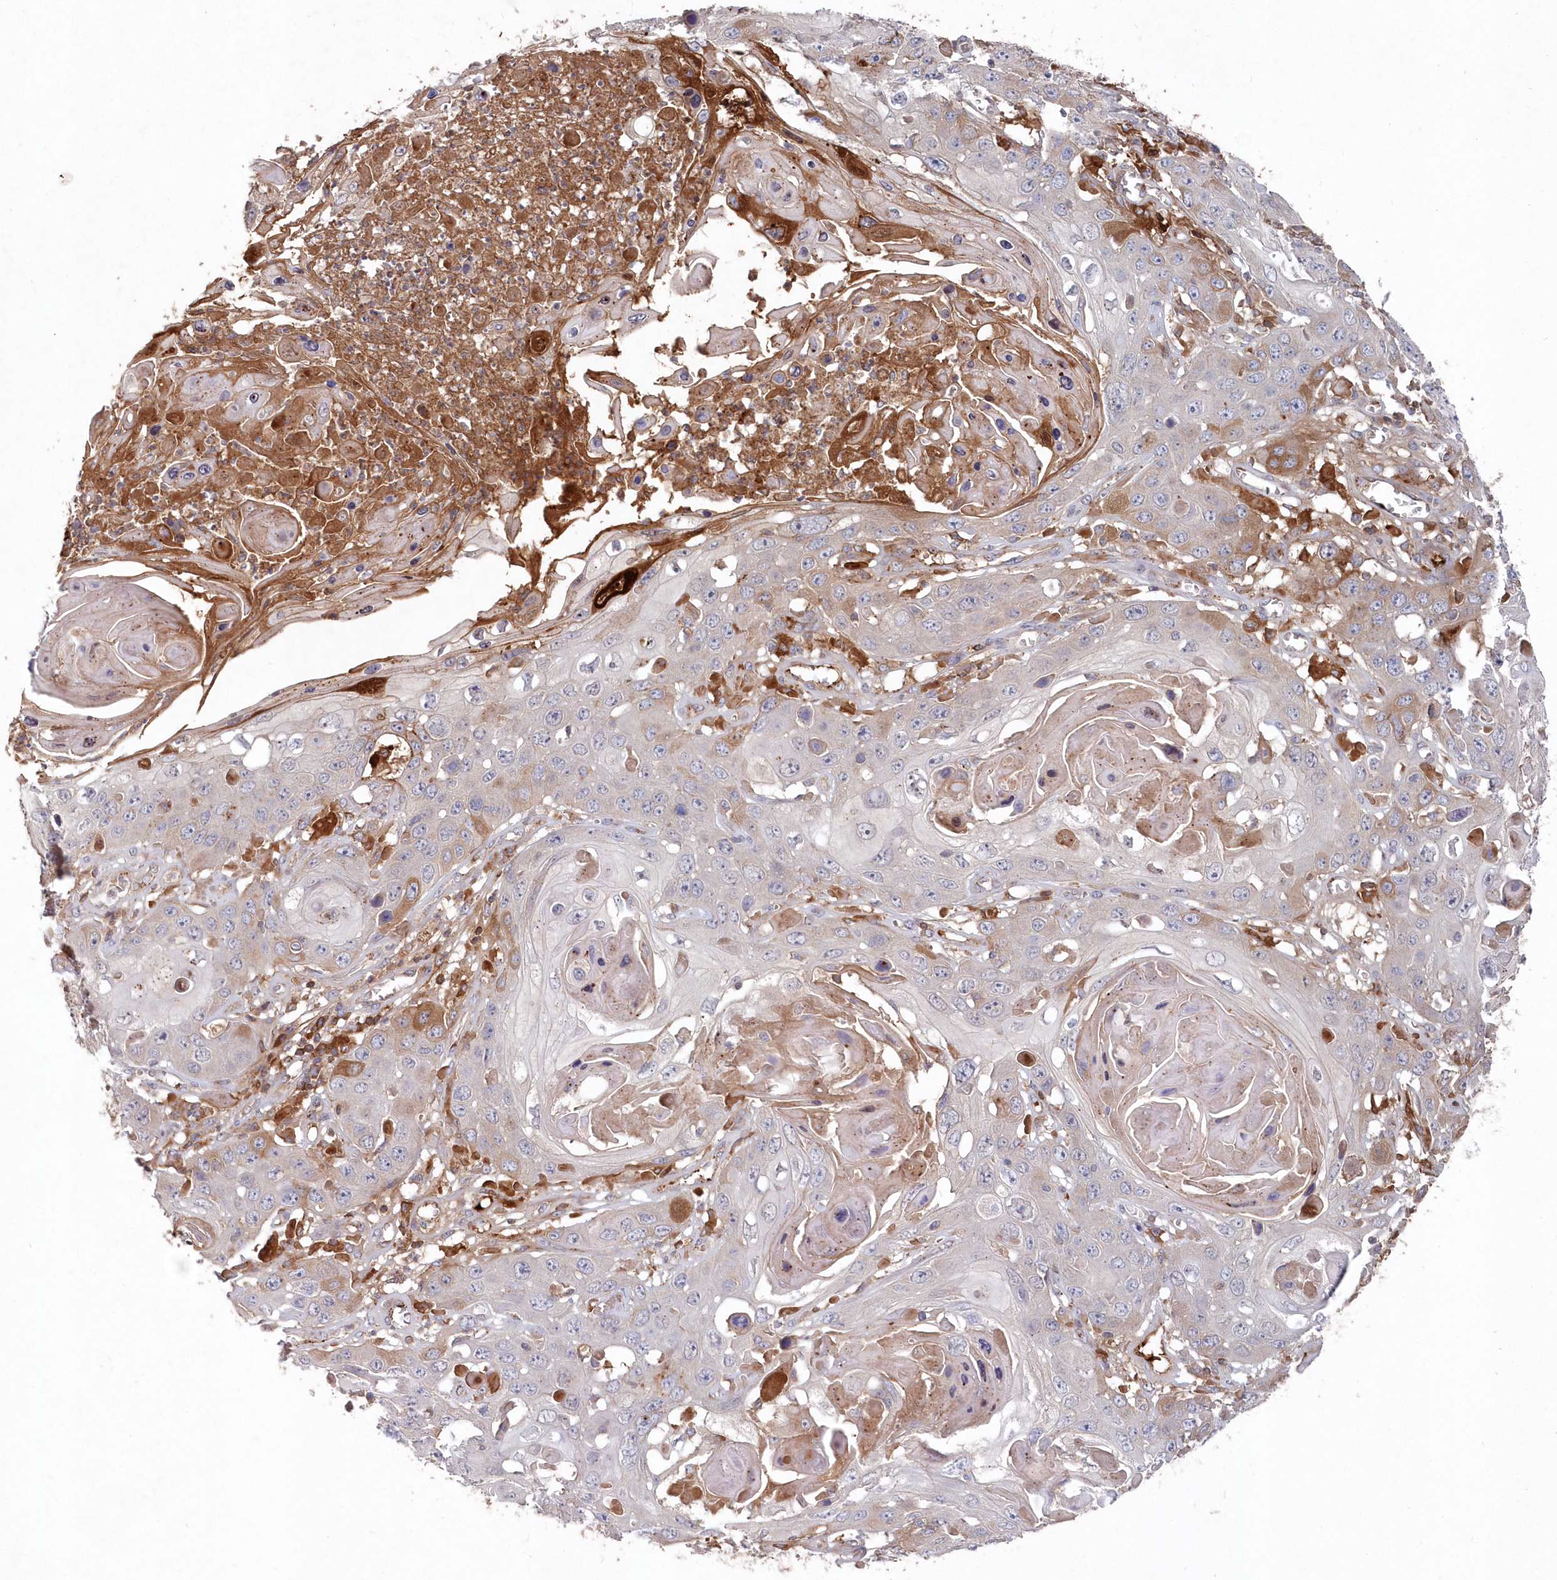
{"staining": {"intensity": "moderate", "quantity": "<25%", "location": "cytoplasmic/membranous"}, "tissue": "skin cancer", "cell_type": "Tumor cells", "image_type": "cancer", "snomed": [{"axis": "morphology", "description": "Squamous cell carcinoma, NOS"}, {"axis": "topography", "description": "Skin"}], "caption": "Immunohistochemistry (IHC) histopathology image of skin cancer stained for a protein (brown), which exhibits low levels of moderate cytoplasmic/membranous positivity in about <25% of tumor cells.", "gene": "ABHD14B", "patient": {"sex": "male", "age": 55}}